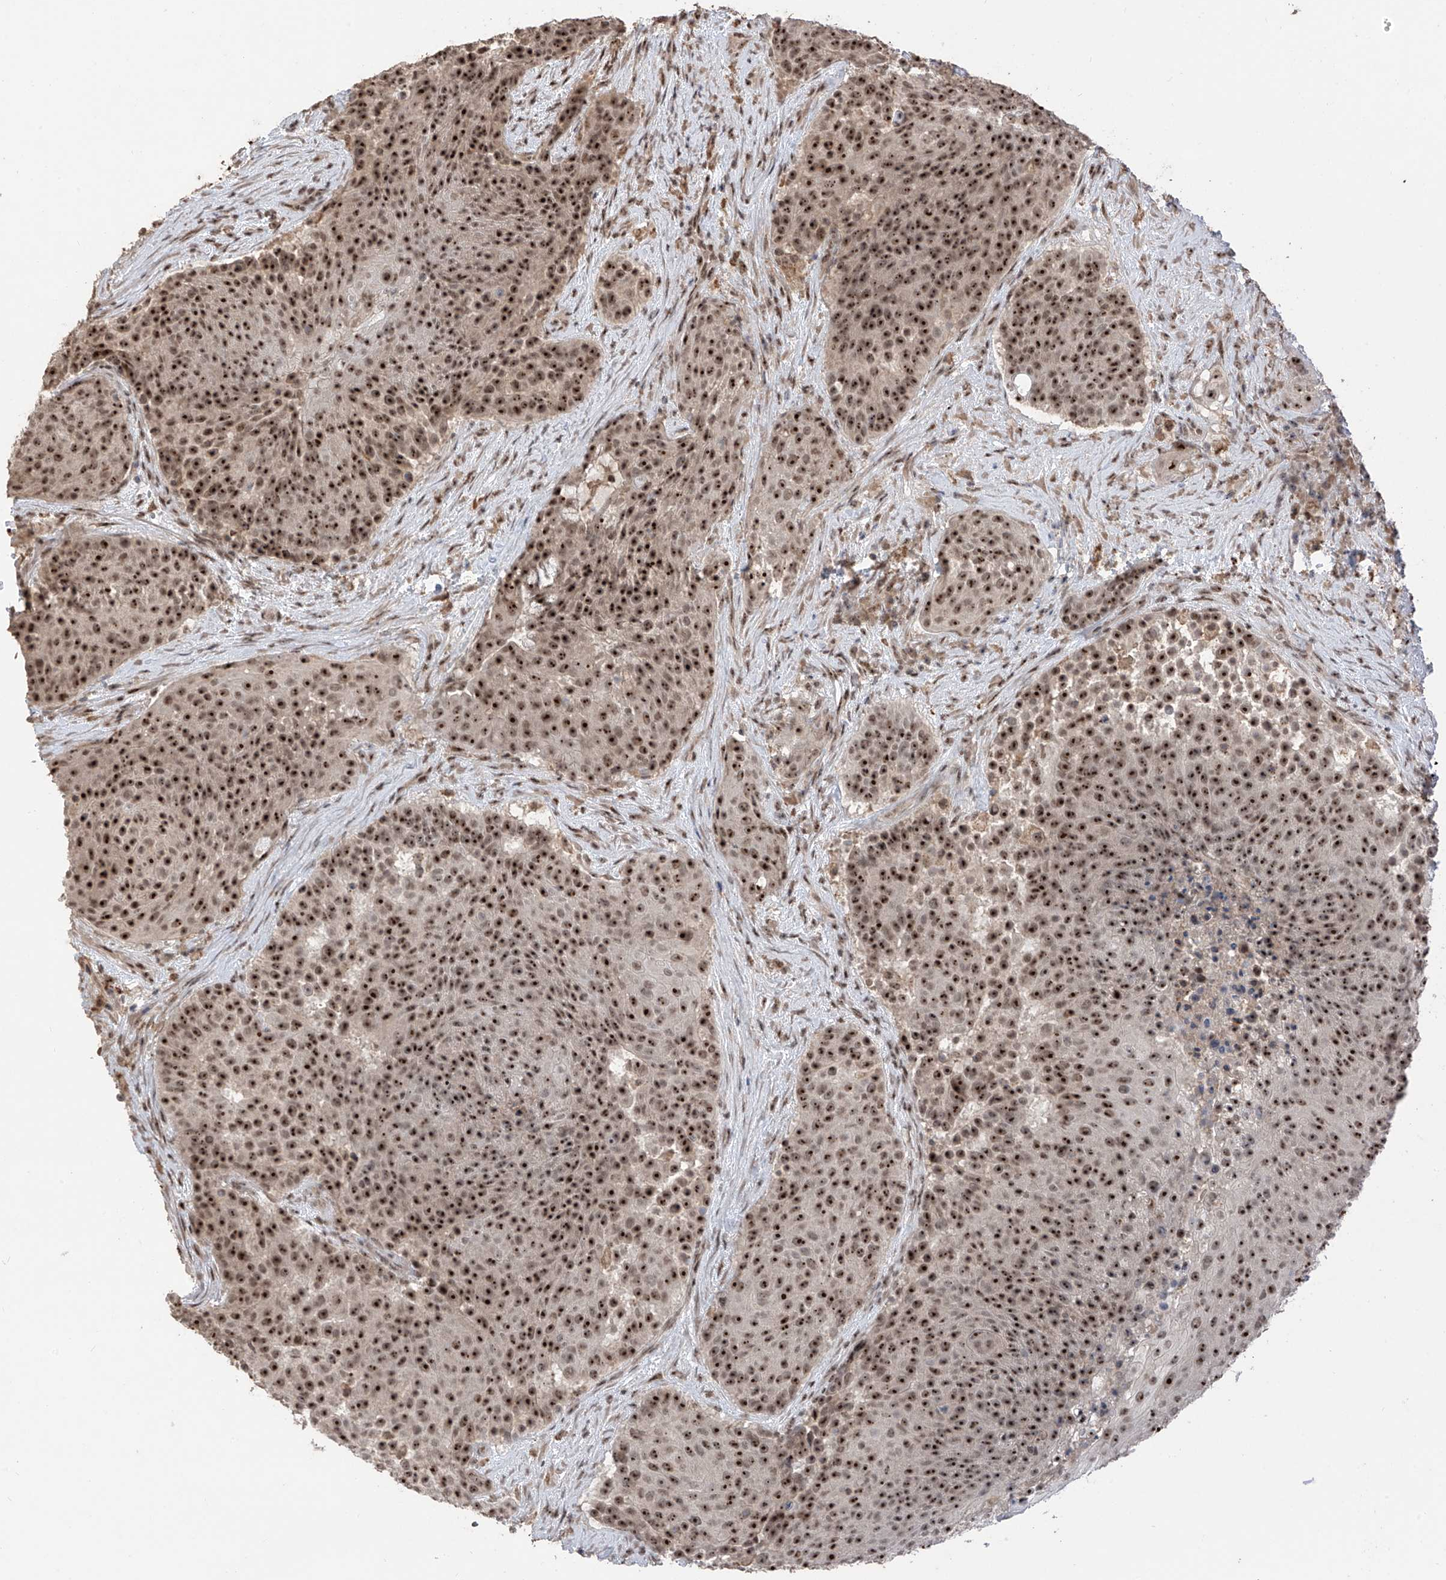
{"staining": {"intensity": "strong", "quantity": ">75%", "location": "nuclear"}, "tissue": "urothelial cancer", "cell_type": "Tumor cells", "image_type": "cancer", "snomed": [{"axis": "morphology", "description": "Urothelial carcinoma, High grade"}, {"axis": "topography", "description": "Urinary bladder"}], "caption": "This is an image of IHC staining of urothelial carcinoma (high-grade), which shows strong positivity in the nuclear of tumor cells.", "gene": "C1orf131", "patient": {"sex": "female", "age": 63}}